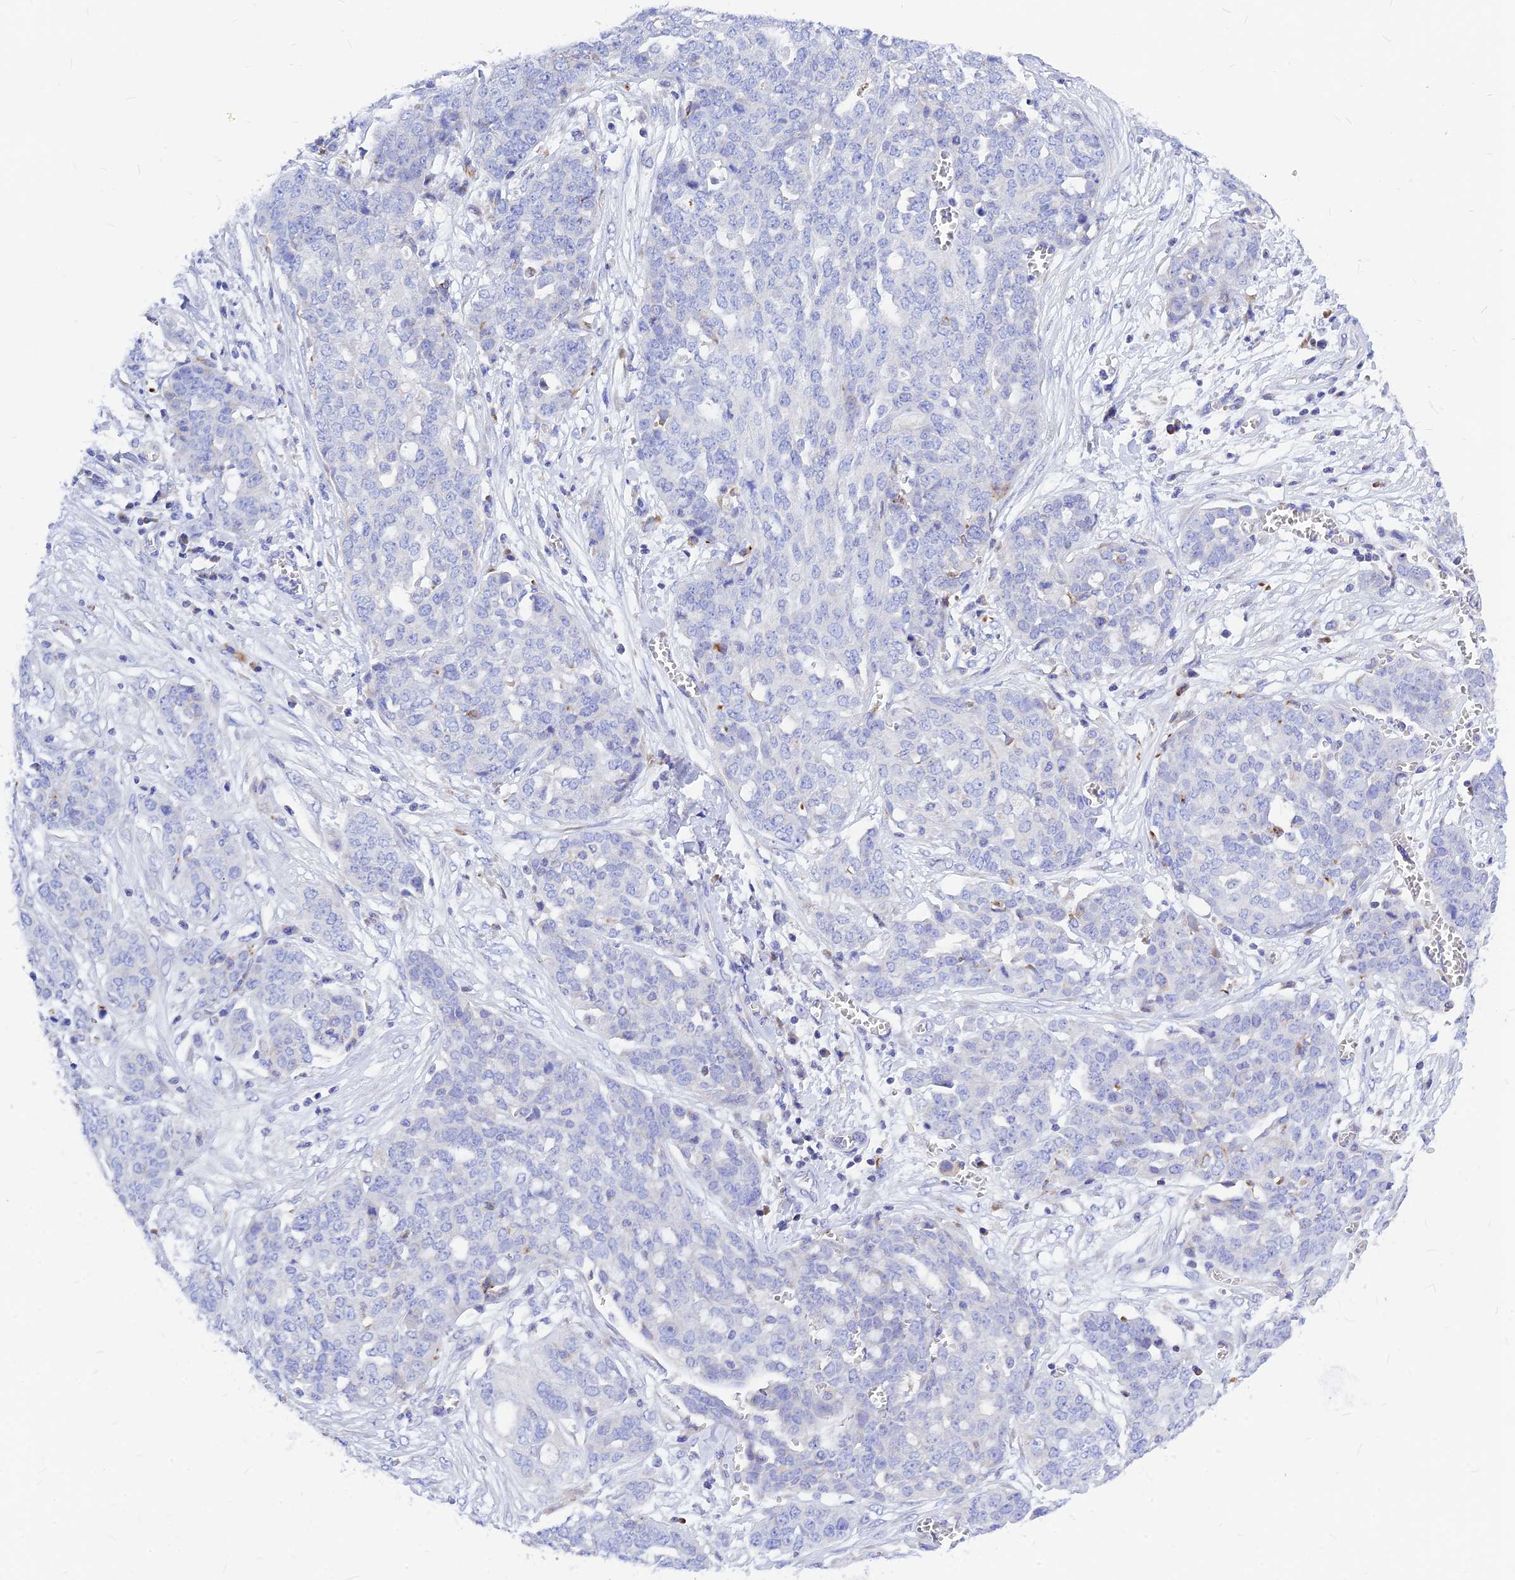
{"staining": {"intensity": "negative", "quantity": "none", "location": "none"}, "tissue": "ovarian cancer", "cell_type": "Tumor cells", "image_type": "cancer", "snomed": [{"axis": "morphology", "description": "Cystadenocarcinoma, serous, NOS"}, {"axis": "topography", "description": "Soft tissue"}, {"axis": "topography", "description": "Ovary"}], "caption": "Histopathology image shows no protein staining in tumor cells of ovarian cancer (serous cystadenocarcinoma) tissue.", "gene": "CNOT6", "patient": {"sex": "female", "age": 57}}